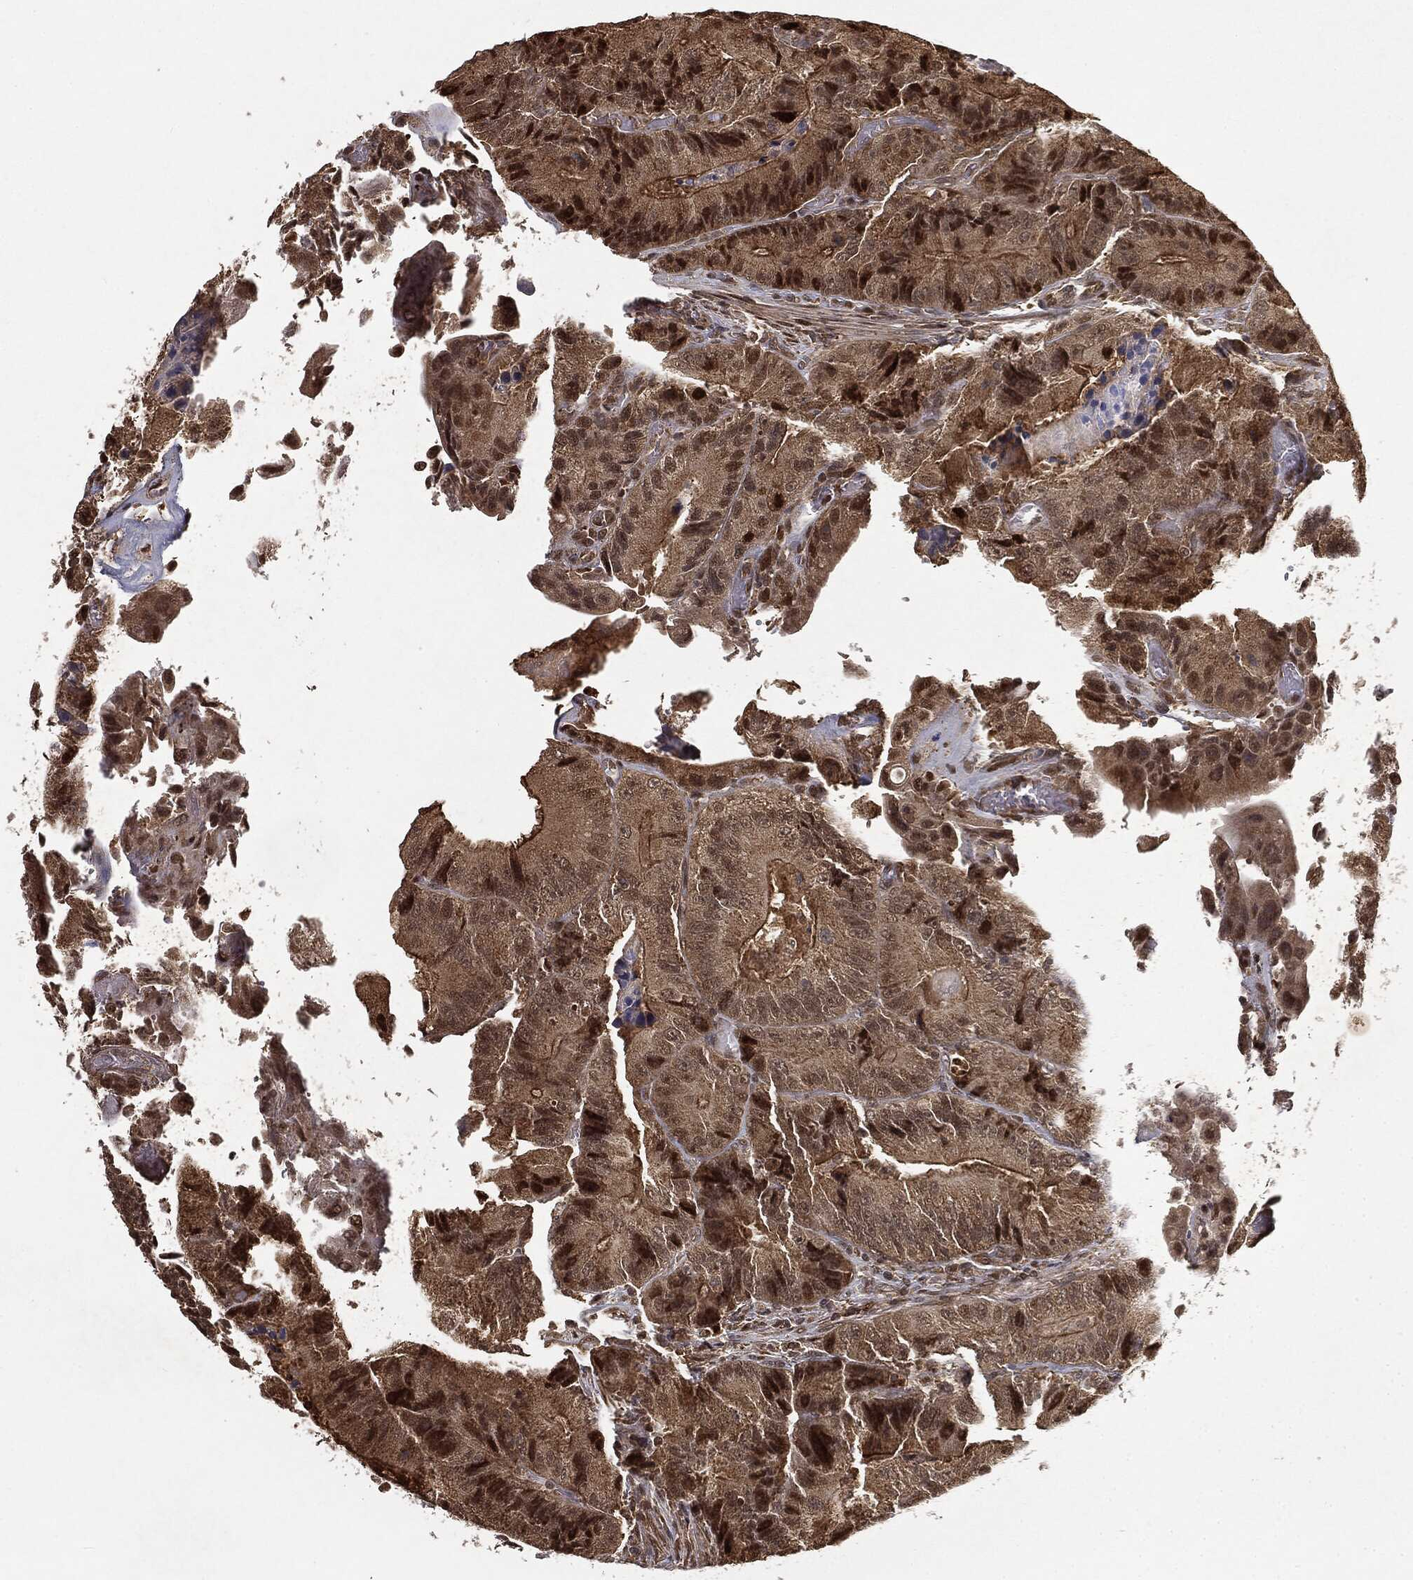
{"staining": {"intensity": "moderate", "quantity": ">75%", "location": "cytoplasmic/membranous,nuclear"}, "tissue": "colorectal cancer", "cell_type": "Tumor cells", "image_type": "cancer", "snomed": [{"axis": "morphology", "description": "Adenocarcinoma, NOS"}, {"axis": "topography", "description": "Colon"}], "caption": "Moderate cytoplasmic/membranous and nuclear expression is appreciated in about >75% of tumor cells in adenocarcinoma (colorectal).", "gene": "ZNHIT6", "patient": {"sex": "female", "age": 86}}